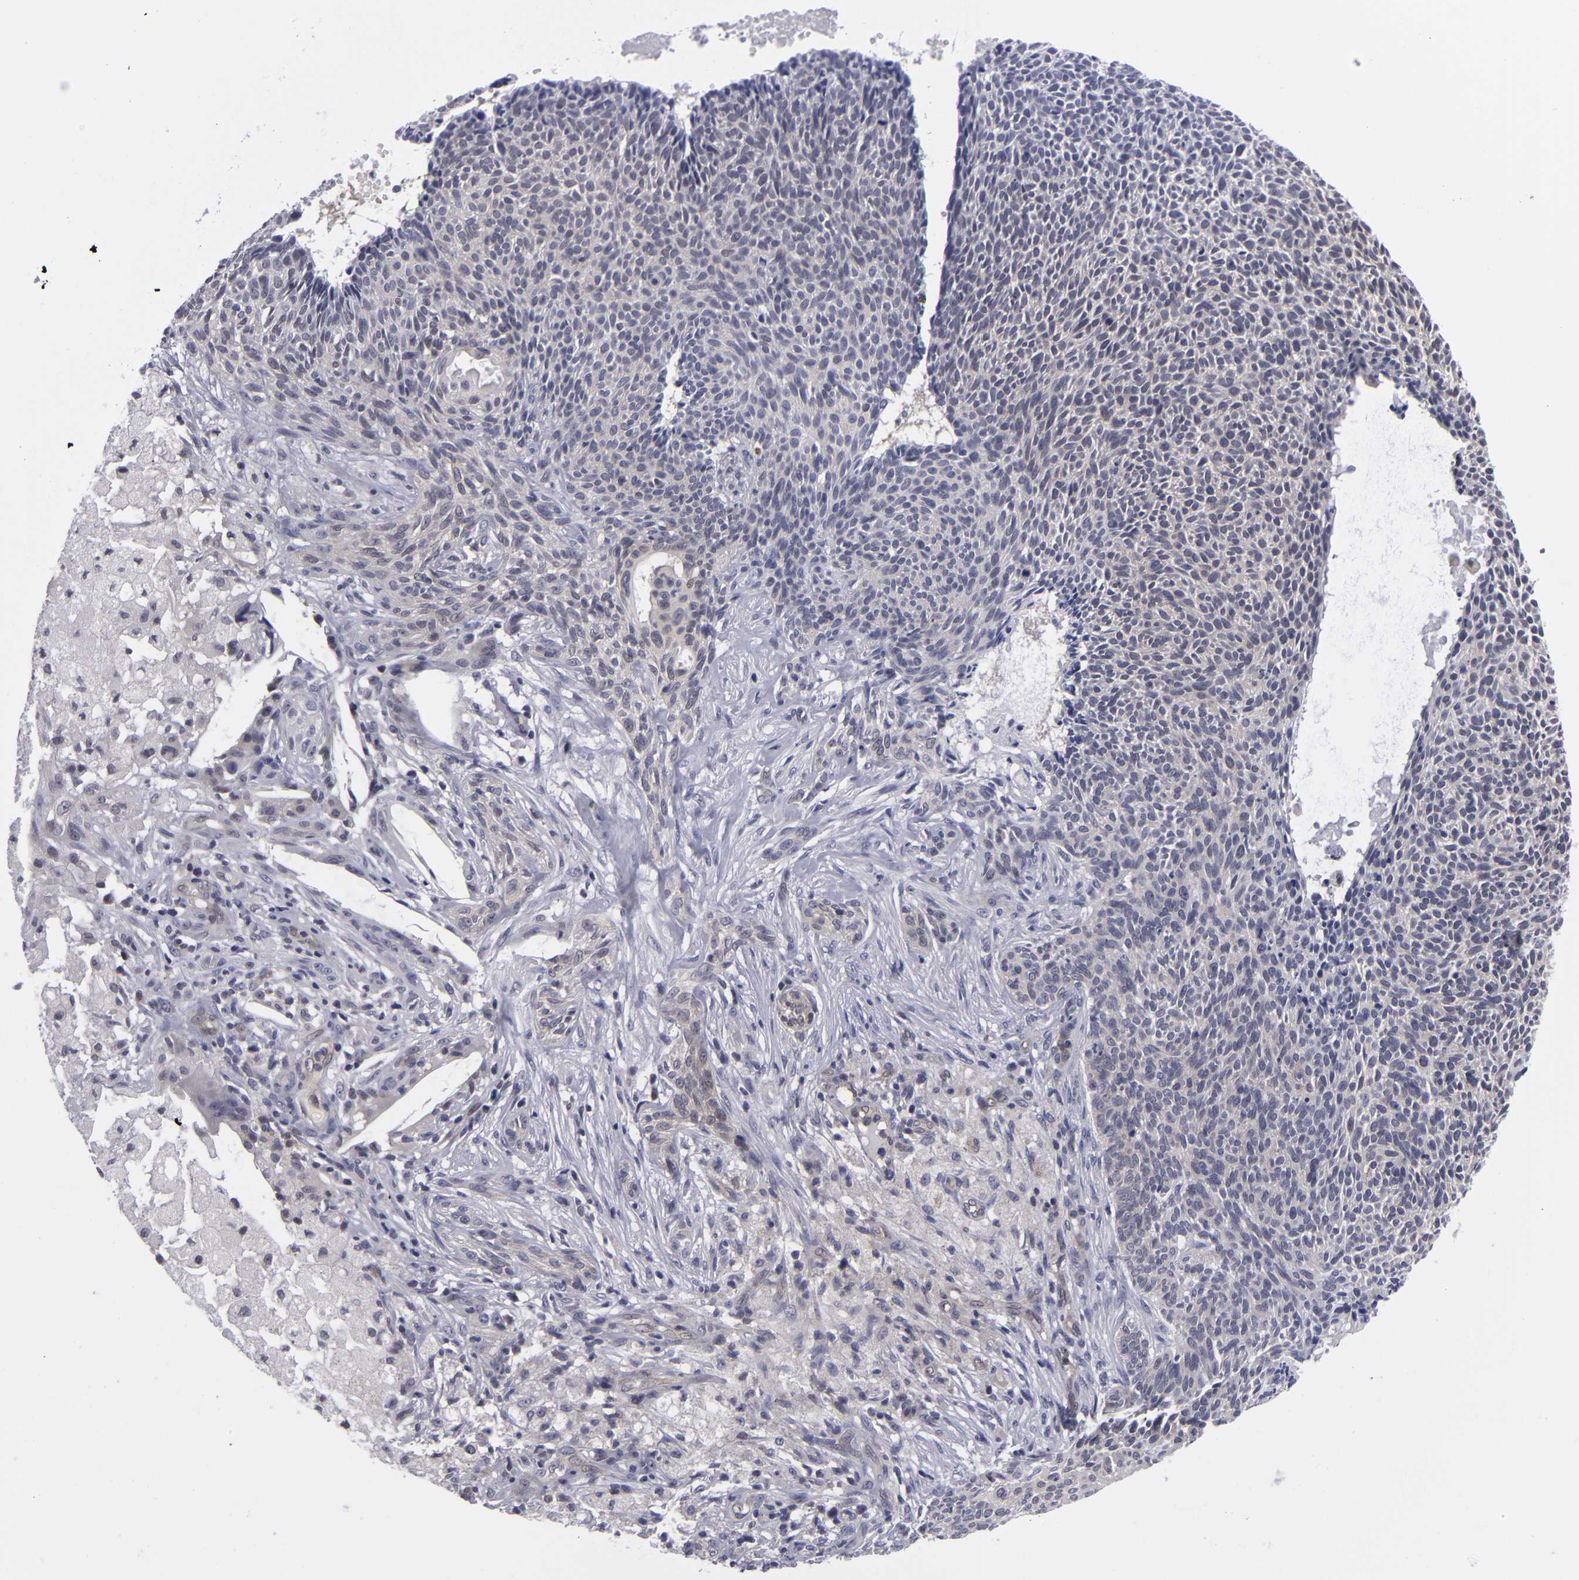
{"staining": {"intensity": "negative", "quantity": "none", "location": "none"}, "tissue": "skin cancer", "cell_type": "Tumor cells", "image_type": "cancer", "snomed": [{"axis": "morphology", "description": "Basal cell carcinoma"}, {"axis": "topography", "description": "Skin"}], "caption": "High magnification brightfield microscopy of basal cell carcinoma (skin) stained with DAB (brown) and counterstained with hematoxylin (blue): tumor cells show no significant expression.", "gene": "BCL10", "patient": {"sex": "male", "age": 84}}